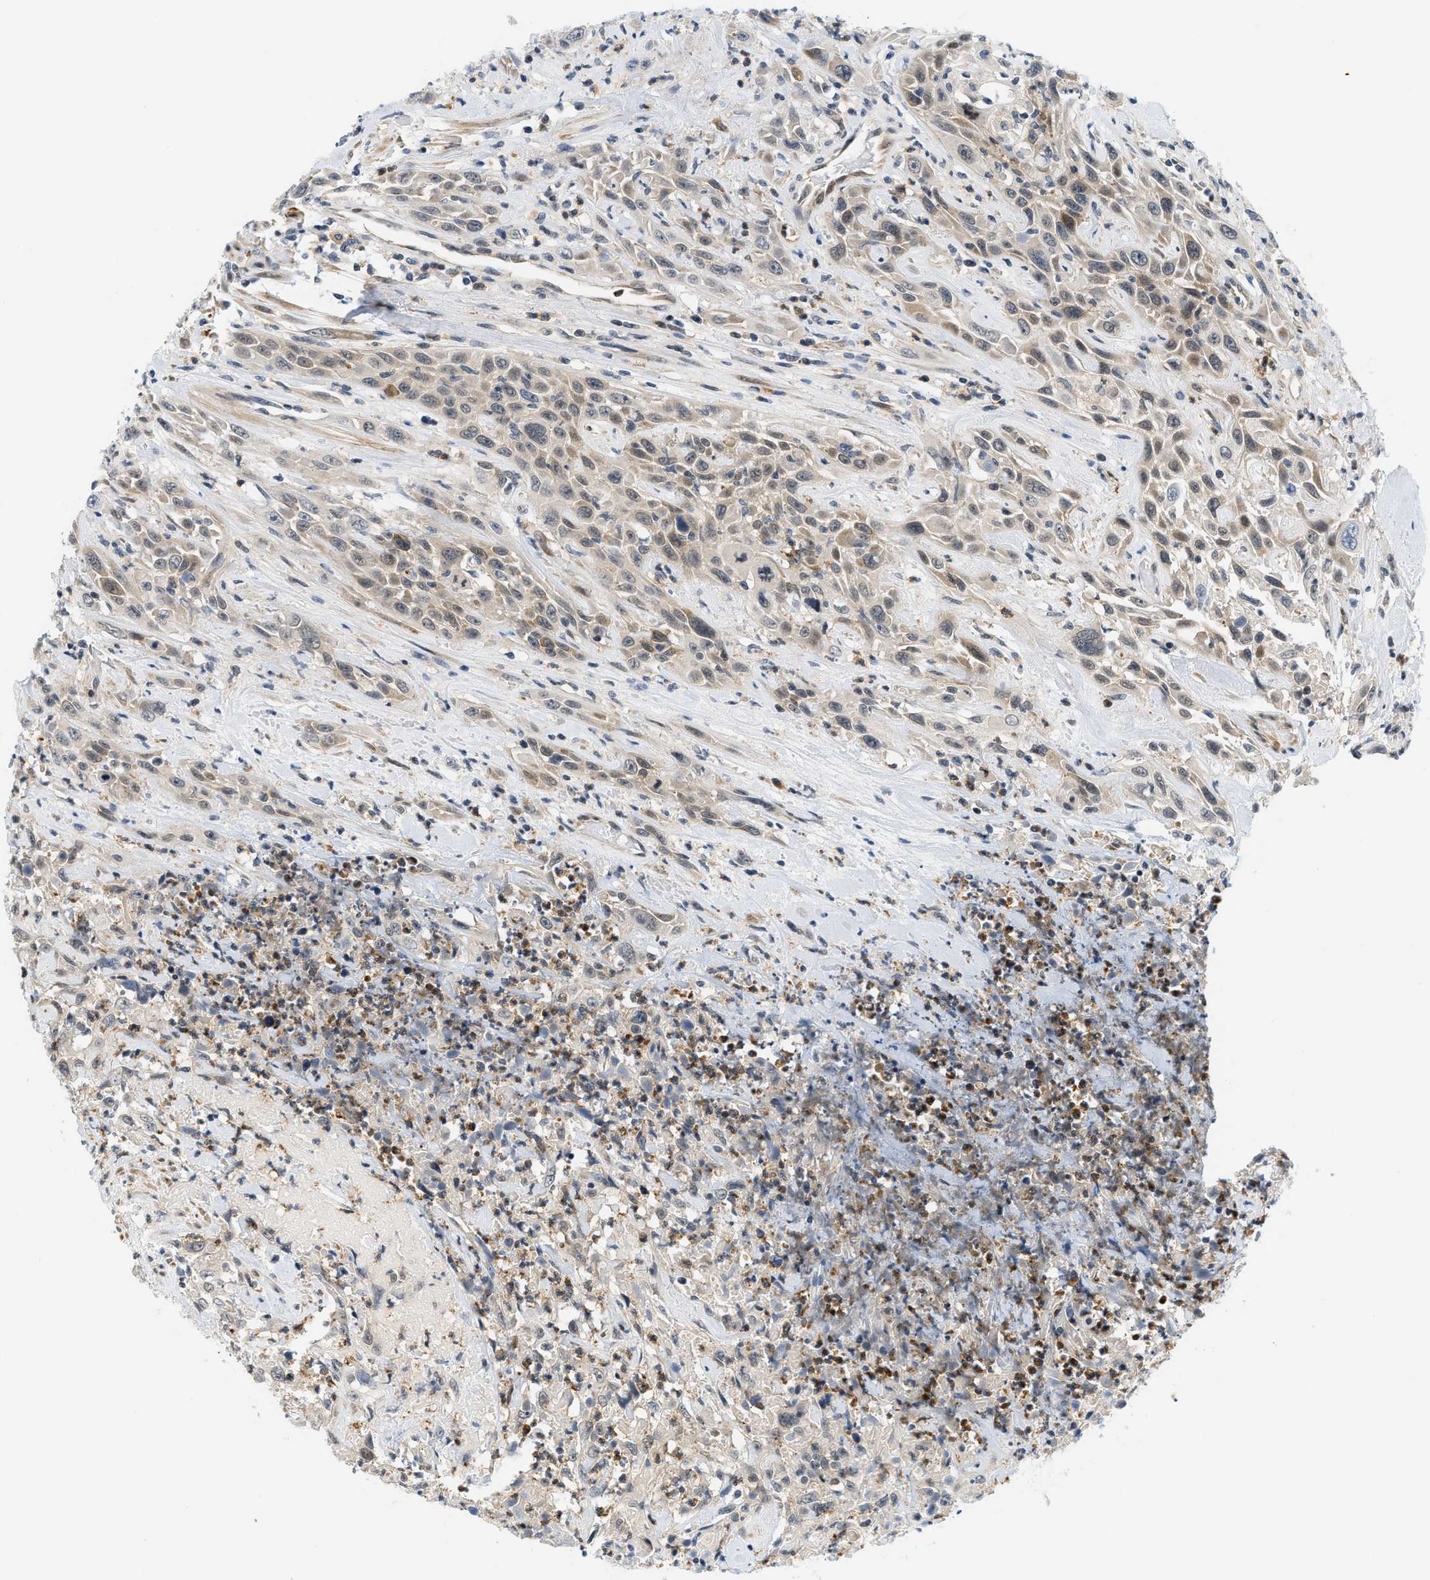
{"staining": {"intensity": "weak", "quantity": "25%-75%", "location": "cytoplasmic/membranous,nuclear"}, "tissue": "urothelial cancer", "cell_type": "Tumor cells", "image_type": "cancer", "snomed": [{"axis": "morphology", "description": "Urothelial carcinoma, High grade"}, {"axis": "topography", "description": "Urinary bladder"}], "caption": "This is a histology image of immunohistochemistry (IHC) staining of high-grade urothelial carcinoma, which shows weak staining in the cytoplasmic/membranous and nuclear of tumor cells.", "gene": "KMT2A", "patient": {"sex": "female", "age": 84}}